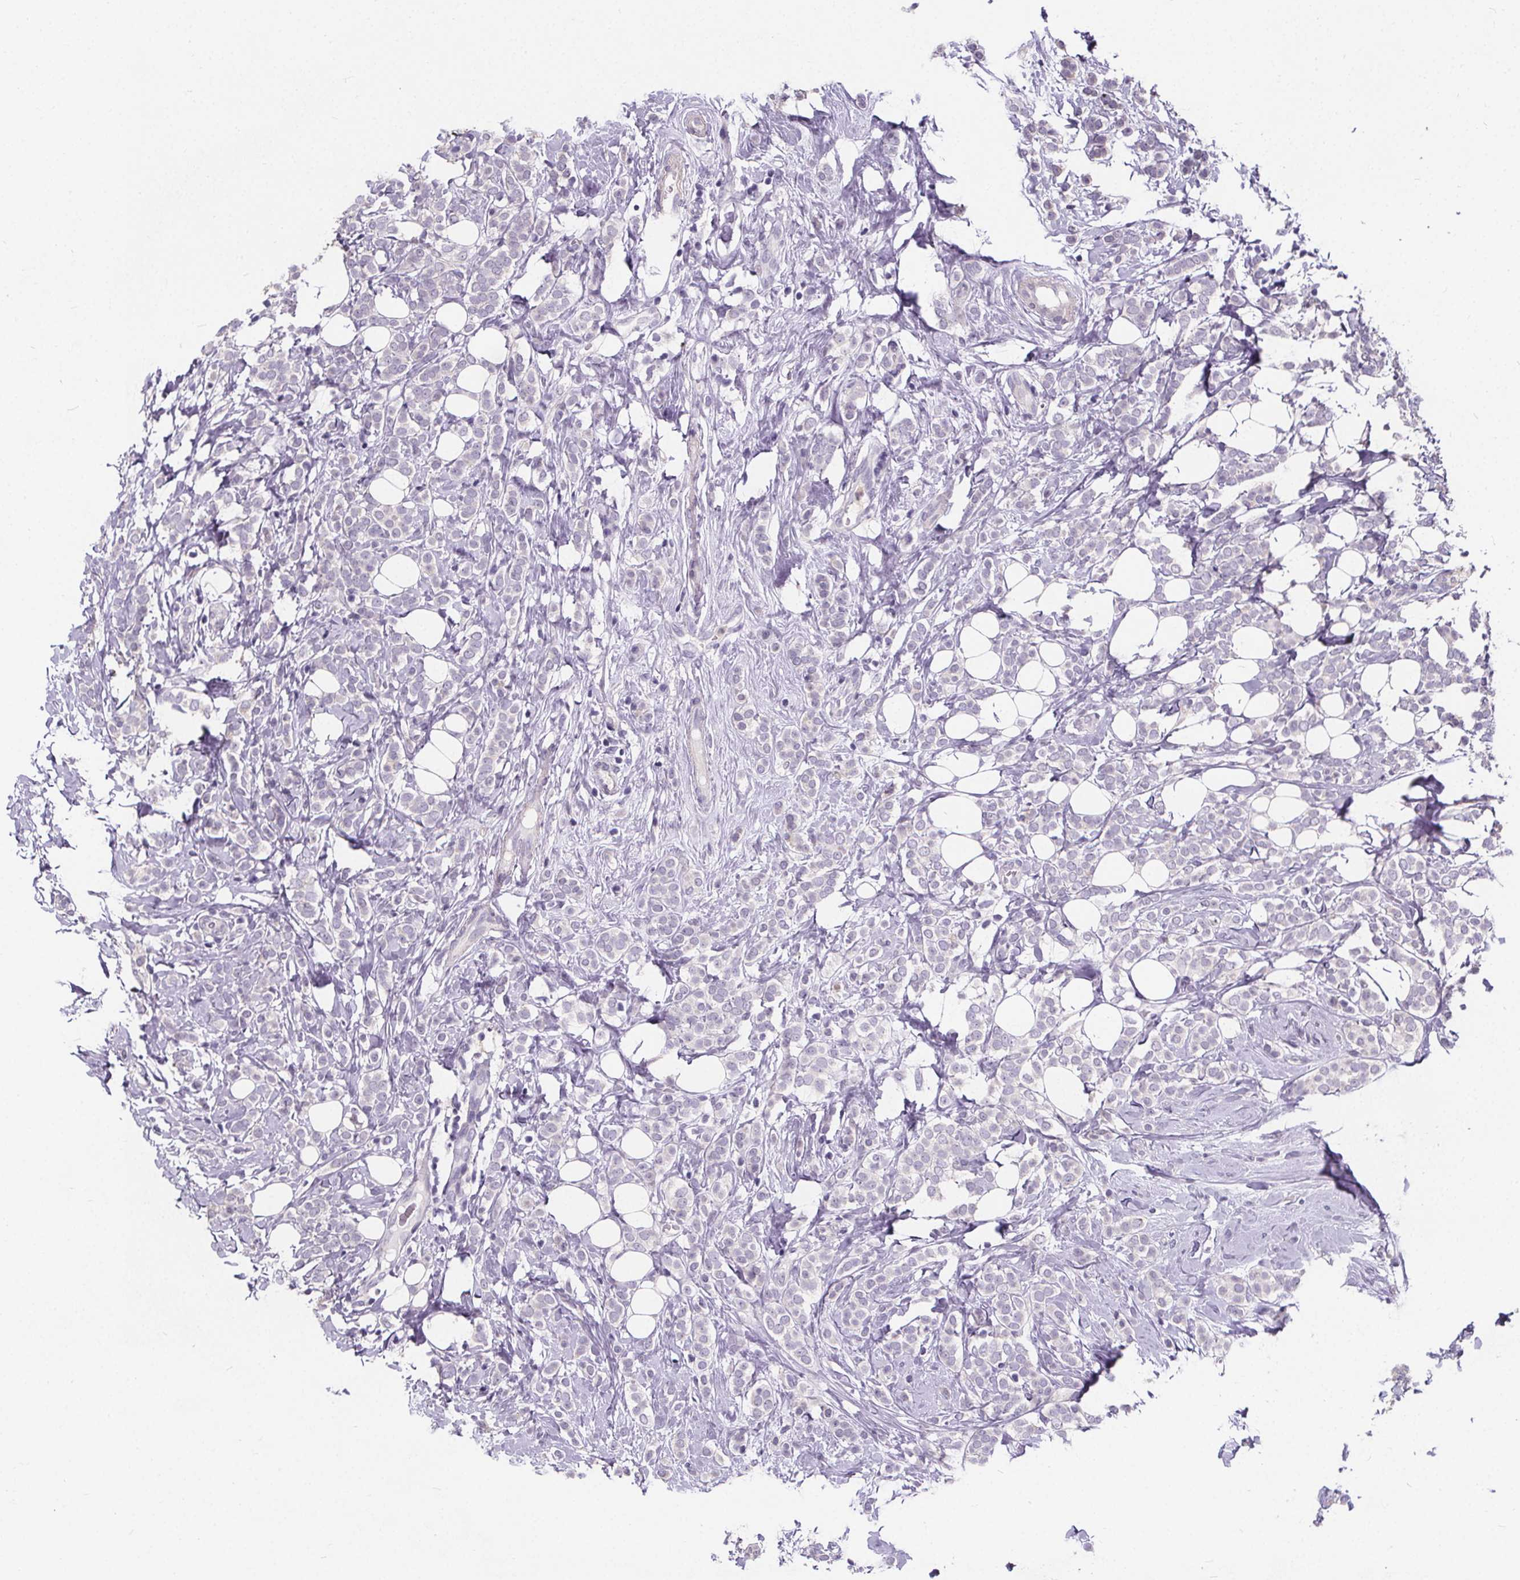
{"staining": {"intensity": "negative", "quantity": "none", "location": "none"}, "tissue": "breast cancer", "cell_type": "Tumor cells", "image_type": "cancer", "snomed": [{"axis": "morphology", "description": "Lobular carcinoma"}, {"axis": "topography", "description": "Breast"}], "caption": "Immunohistochemistry histopathology image of neoplastic tissue: lobular carcinoma (breast) stained with DAB (3,3'-diaminobenzidine) shows no significant protein staining in tumor cells. (Stains: DAB immunohistochemistry (IHC) with hematoxylin counter stain, Microscopy: brightfield microscopy at high magnification).", "gene": "ATP6V1D", "patient": {"sex": "female", "age": 49}}